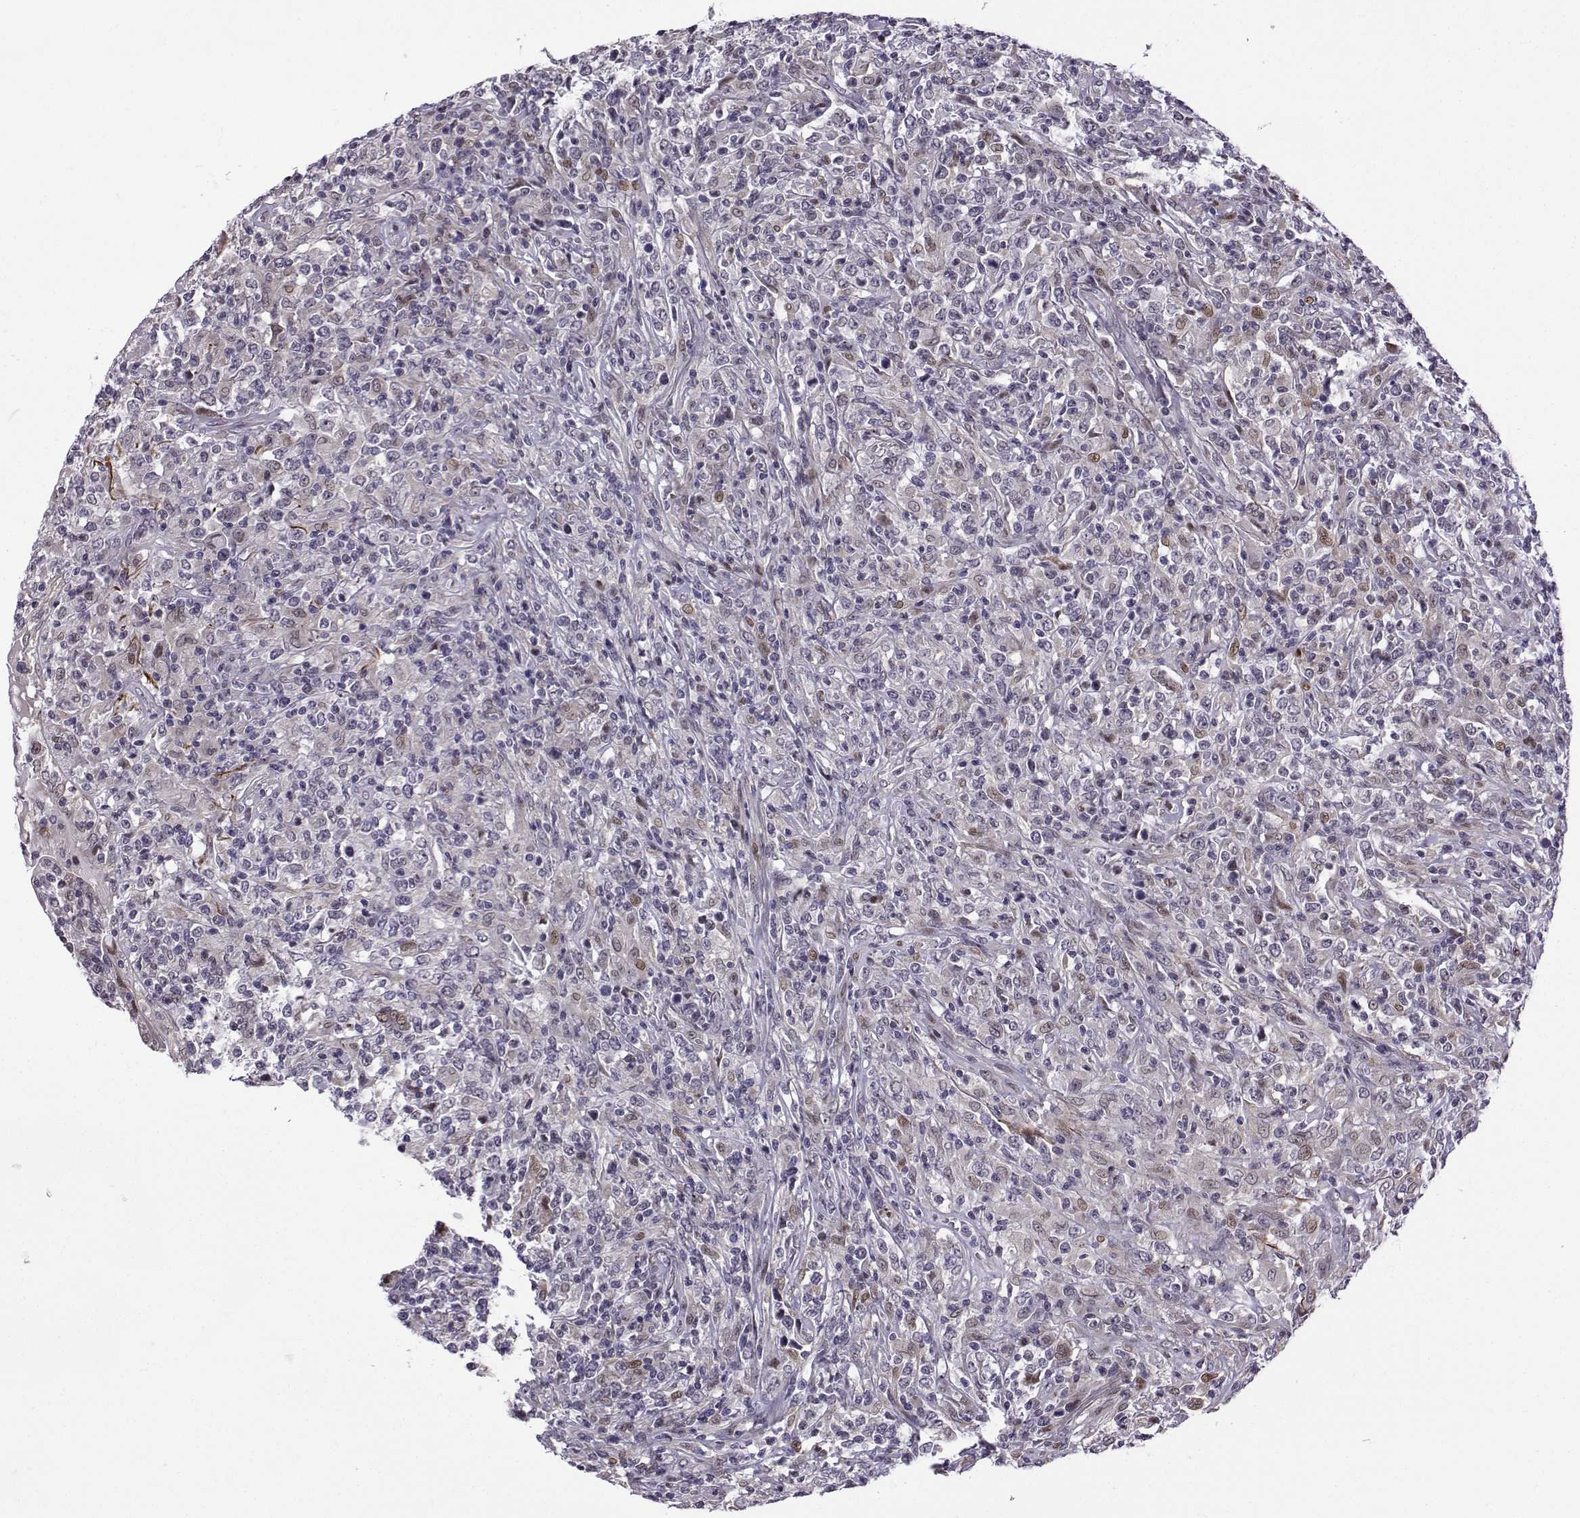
{"staining": {"intensity": "negative", "quantity": "none", "location": "none"}, "tissue": "lymphoma", "cell_type": "Tumor cells", "image_type": "cancer", "snomed": [{"axis": "morphology", "description": "Malignant lymphoma, non-Hodgkin's type, High grade"}, {"axis": "topography", "description": "Lung"}], "caption": "This micrograph is of high-grade malignant lymphoma, non-Hodgkin's type stained with immunohistochemistry to label a protein in brown with the nuclei are counter-stained blue. There is no expression in tumor cells.", "gene": "FGF3", "patient": {"sex": "male", "age": 79}}